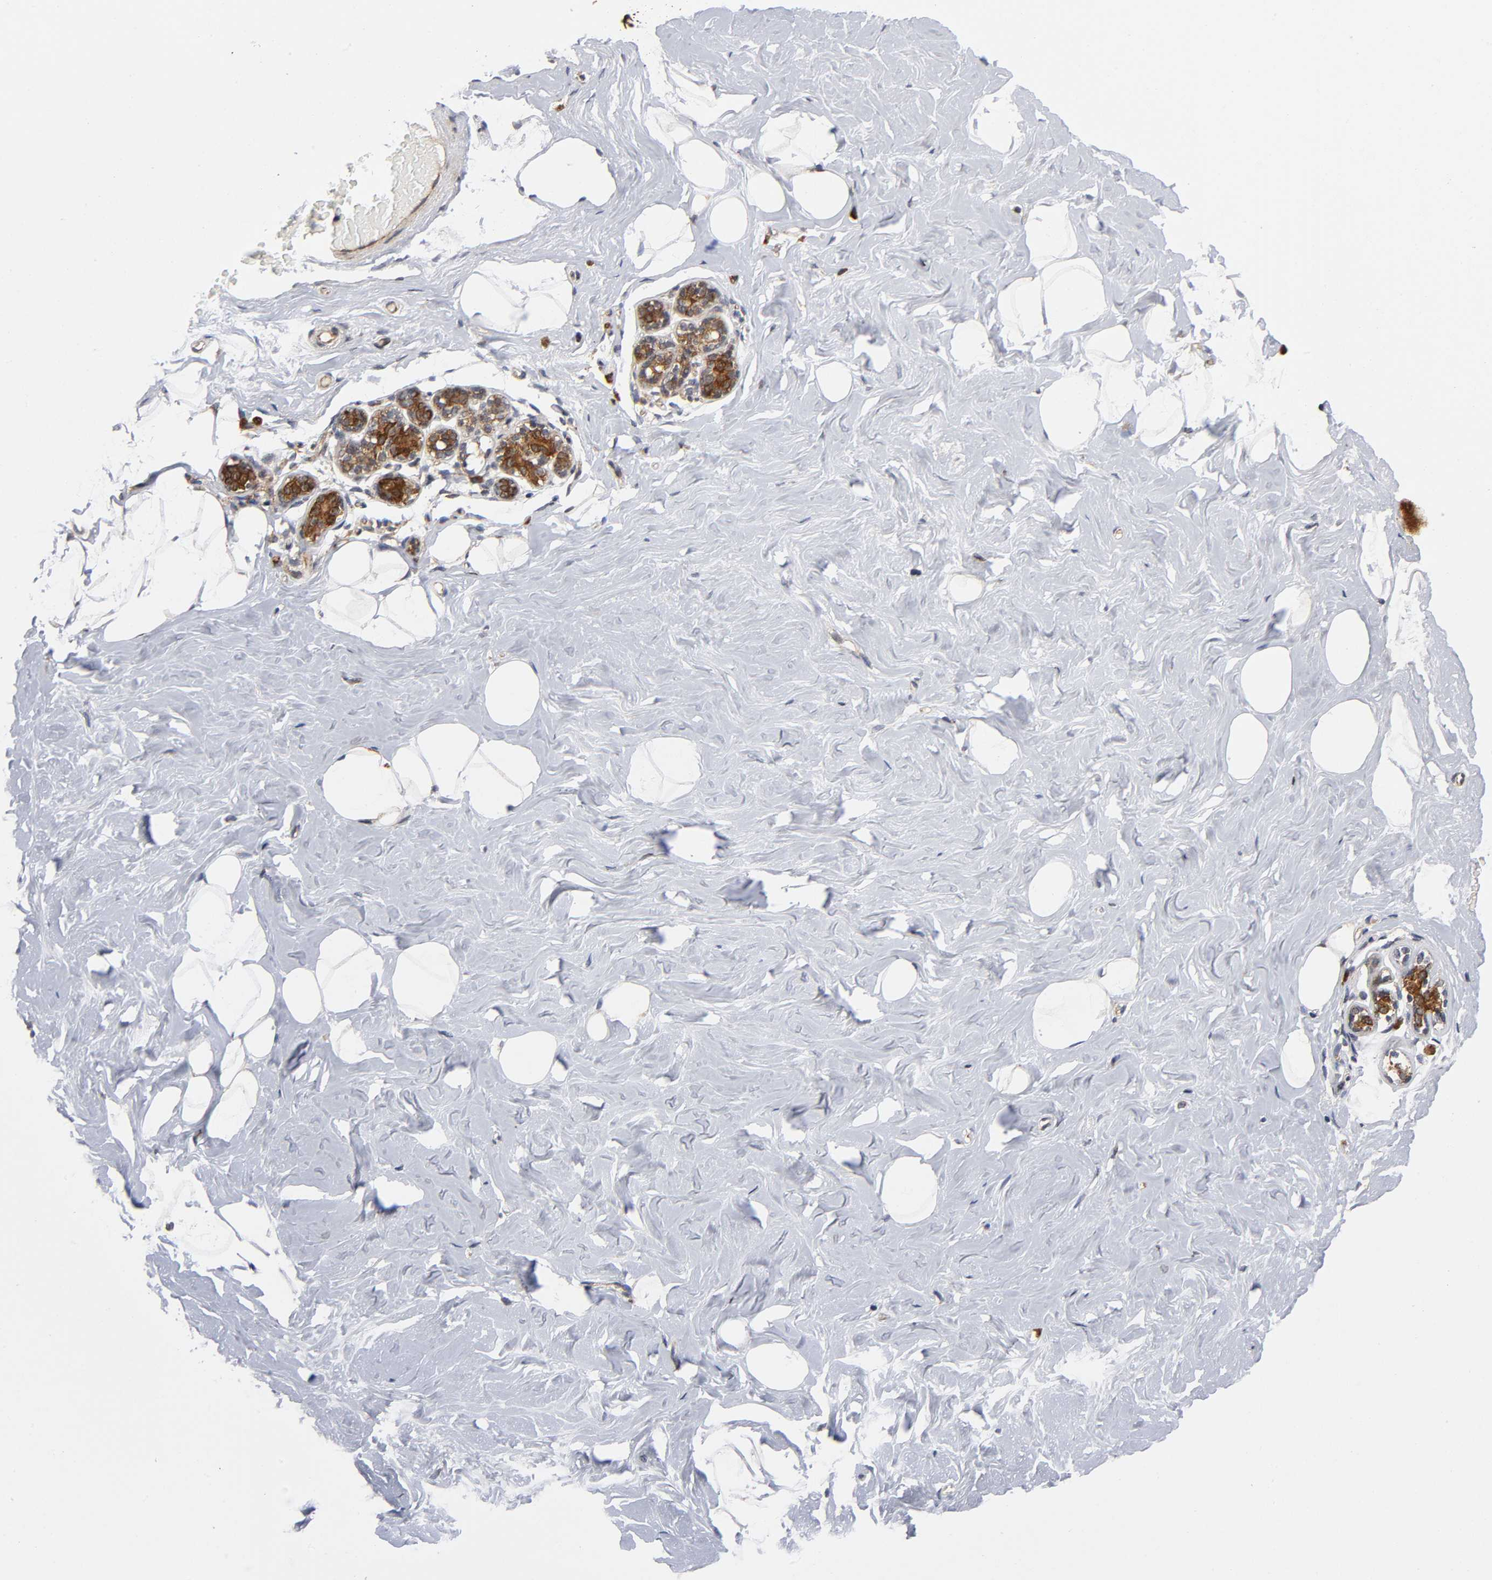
{"staining": {"intensity": "negative", "quantity": "none", "location": "none"}, "tissue": "breast", "cell_type": "Adipocytes", "image_type": "normal", "snomed": [{"axis": "morphology", "description": "Normal tissue, NOS"}, {"axis": "topography", "description": "Breast"}, {"axis": "topography", "description": "Soft tissue"}], "caption": "A high-resolution photomicrograph shows immunohistochemistry (IHC) staining of benign breast, which shows no significant positivity in adipocytes.", "gene": "EIF5", "patient": {"sex": "female", "age": 75}}